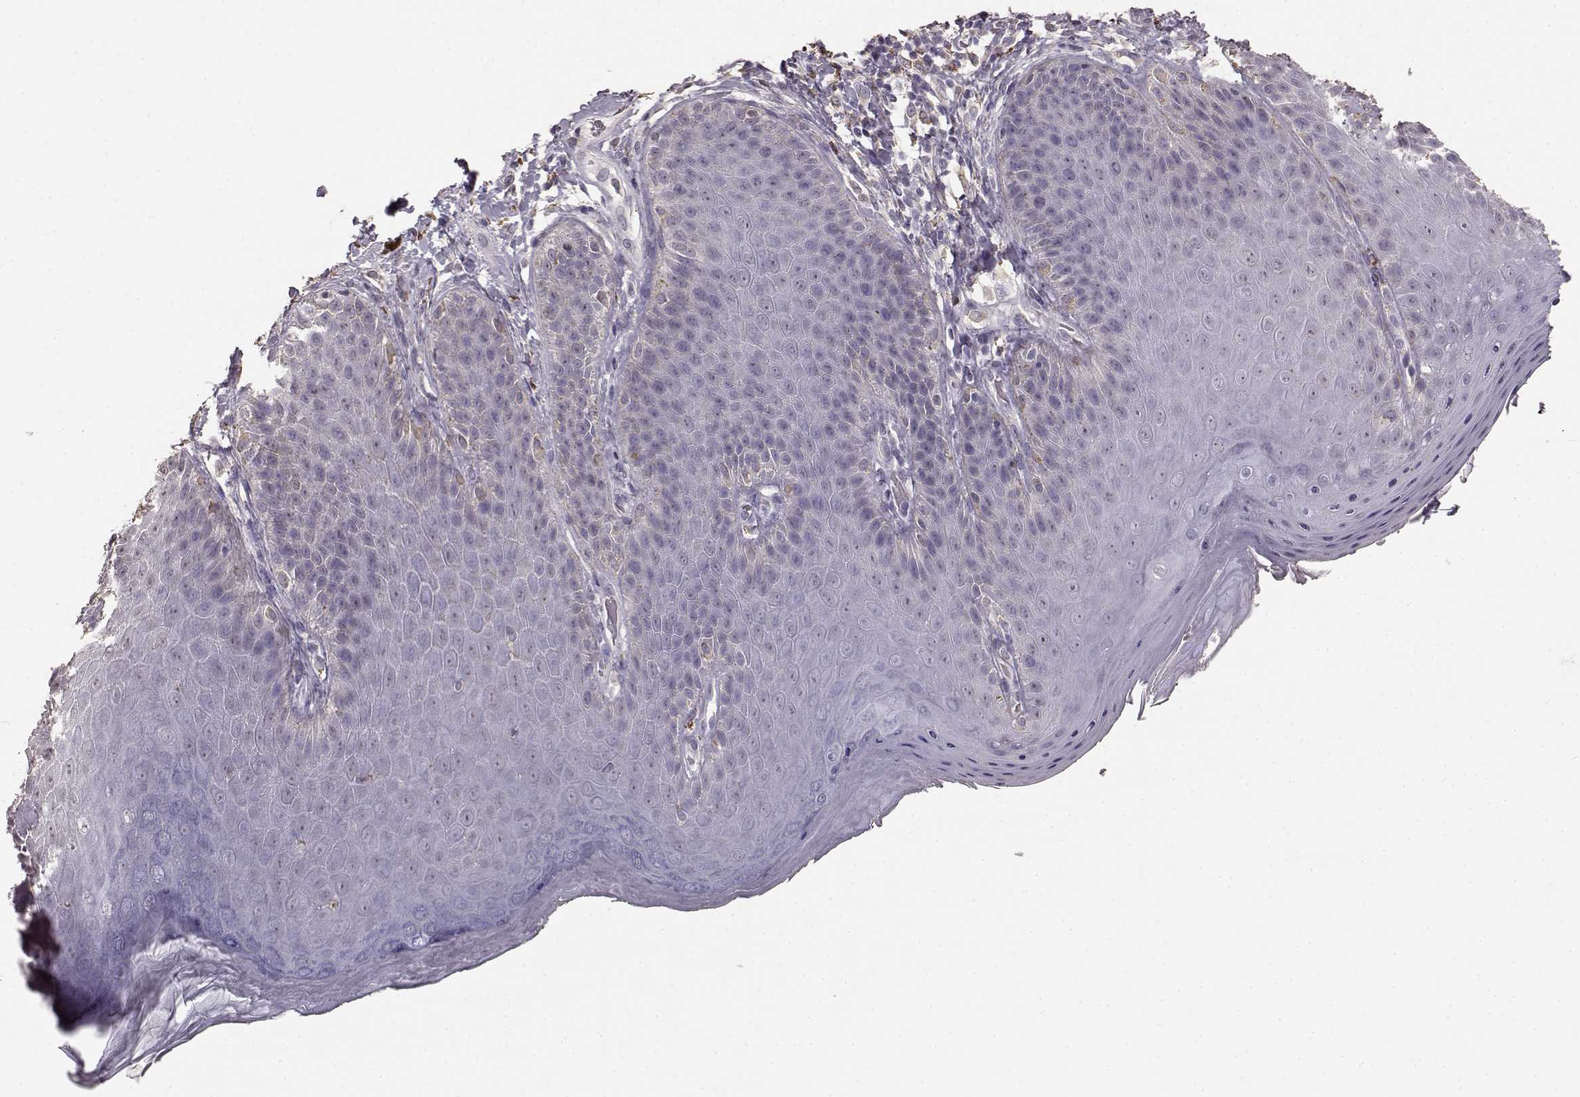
{"staining": {"intensity": "negative", "quantity": "none", "location": "none"}, "tissue": "skin", "cell_type": "Epidermal cells", "image_type": "normal", "snomed": [{"axis": "morphology", "description": "Normal tissue, NOS"}, {"axis": "topography", "description": "Anal"}], "caption": "An image of skin stained for a protein displays no brown staining in epidermal cells.", "gene": "GABRG3", "patient": {"sex": "male", "age": 53}}